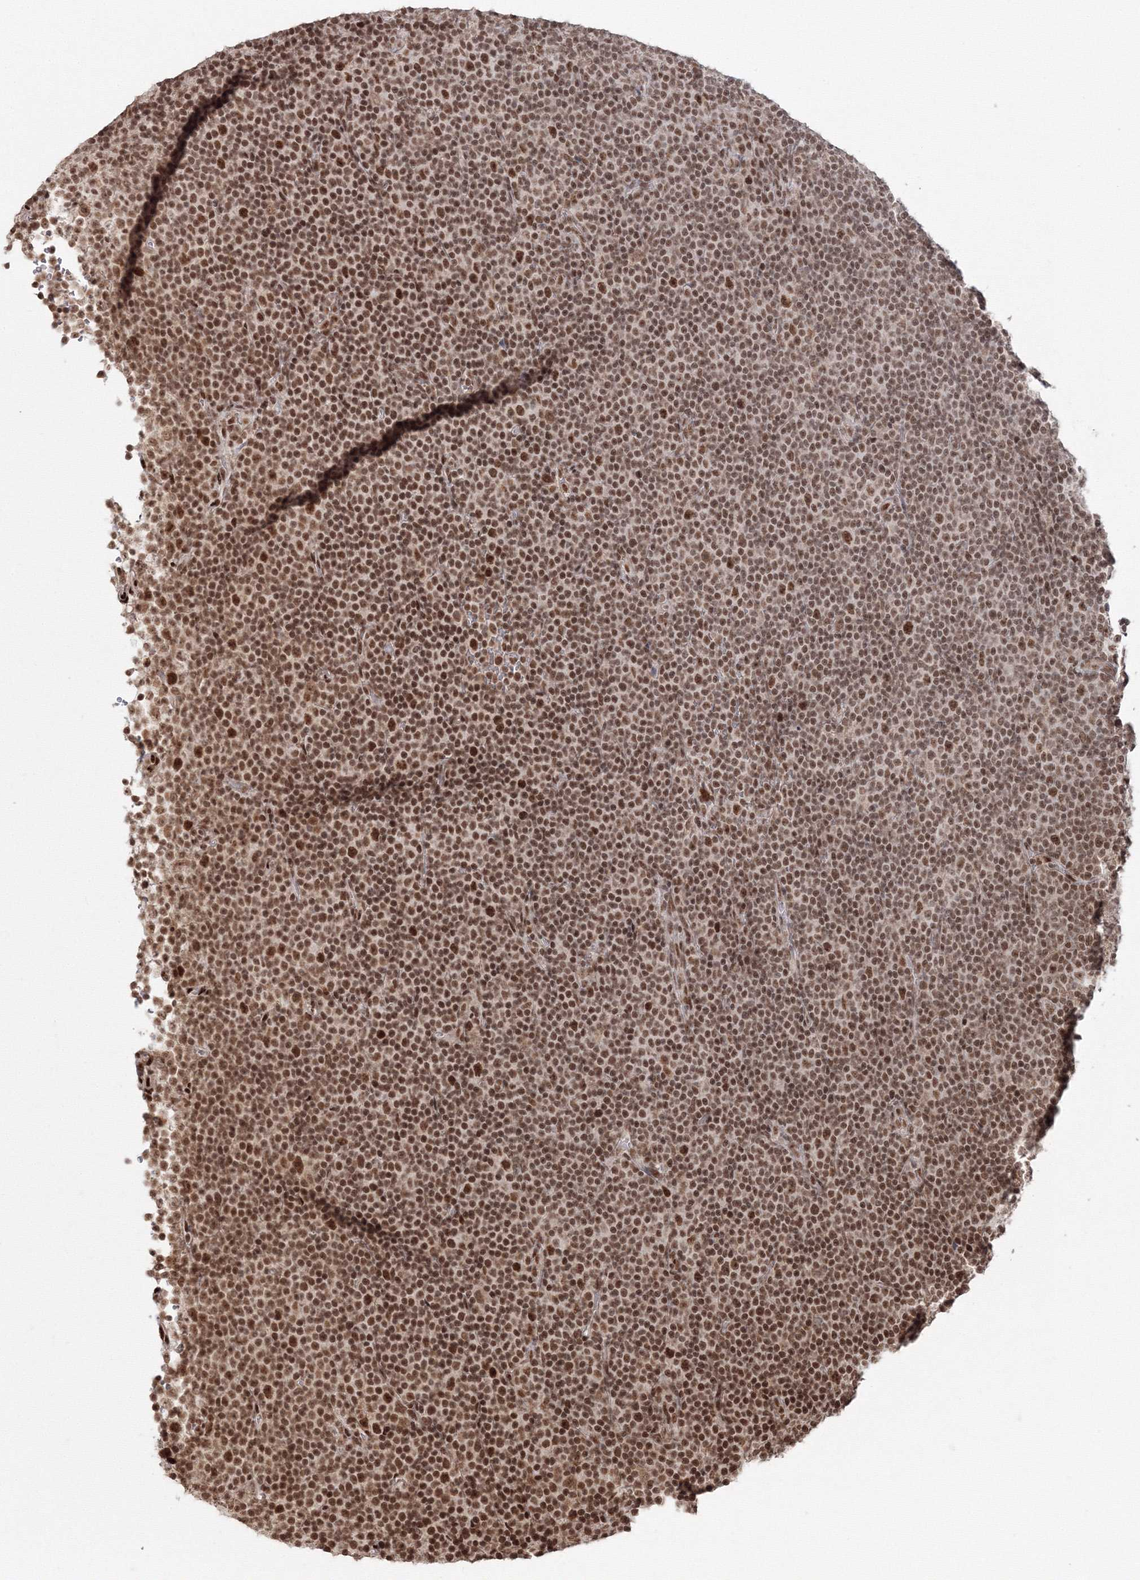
{"staining": {"intensity": "moderate", "quantity": ">75%", "location": "nuclear"}, "tissue": "lymphoma", "cell_type": "Tumor cells", "image_type": "cancer", "snomed": [{"axis": "morphology", "description": "Malignant lymphoma, non-Hodgkin's type, Low grade"}, {"axis": "topography", "description": "Lymph node"}], "caption": "Lymphoma stained with a protein marker displays moderate staining in tumor cells.", "gene": "KIF20A", "patient": {"sex": "female", "age": 67}}